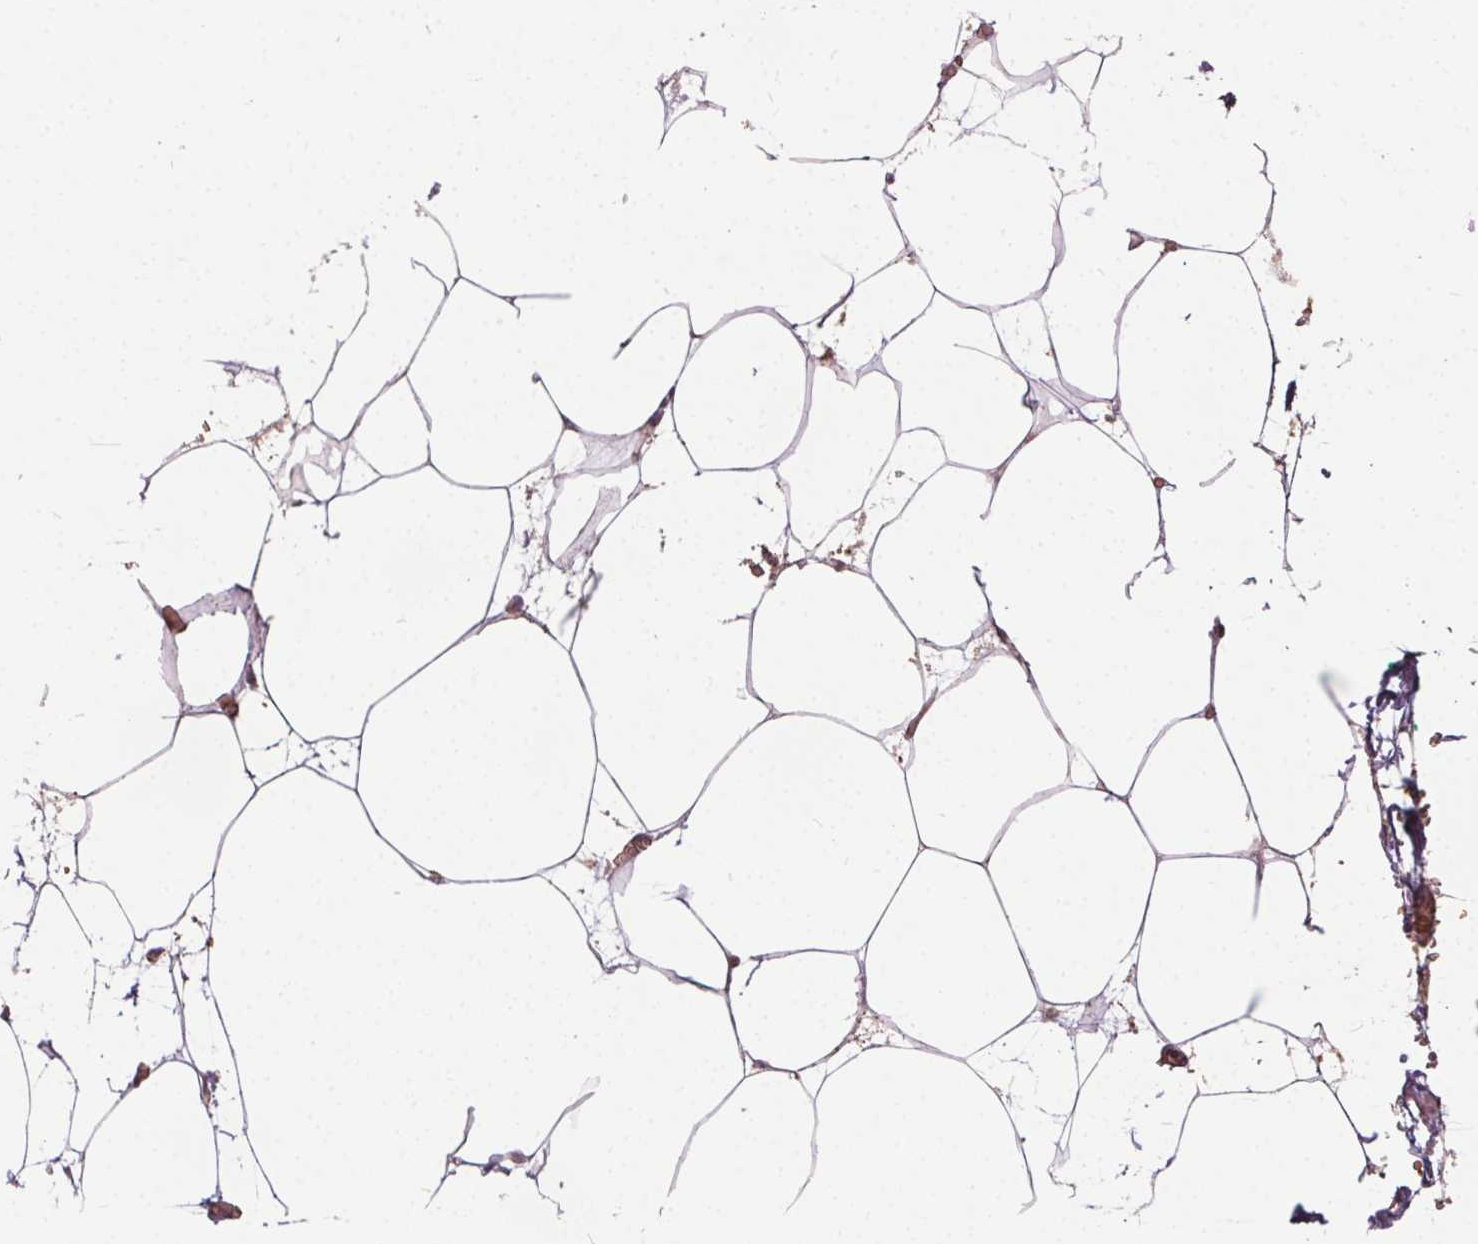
{"staining": {"intensity": "moderate", "quantity": "25%-75%", "location": "cytoplasmic/membranous"}, "tissue": "adipose tissue", "cell_type": "Adipocytes", "image_type": "normal", "snomed": [{"axis": "morphology", "description": "Normal tissue, NOS"}, {"axis": "topography", "description": "Adipose tissue"}, {"axis": "topography", "description": "Pancreas"}, {"axis": "topography", "description": "Peripheral nerve tissue"}], "caption": "Immunohistochemistry image of benign adipose tissue: adipose tissue stained using immunohistochemistry reveals medium levels of moderate protein expression localized specifically in the cytoplasmic/membranous of adipocytes, appearing as a cytoplasmic/membranous brown color.", "gene": "IPO13", "patient": {"sex": "female", "age": 58}}